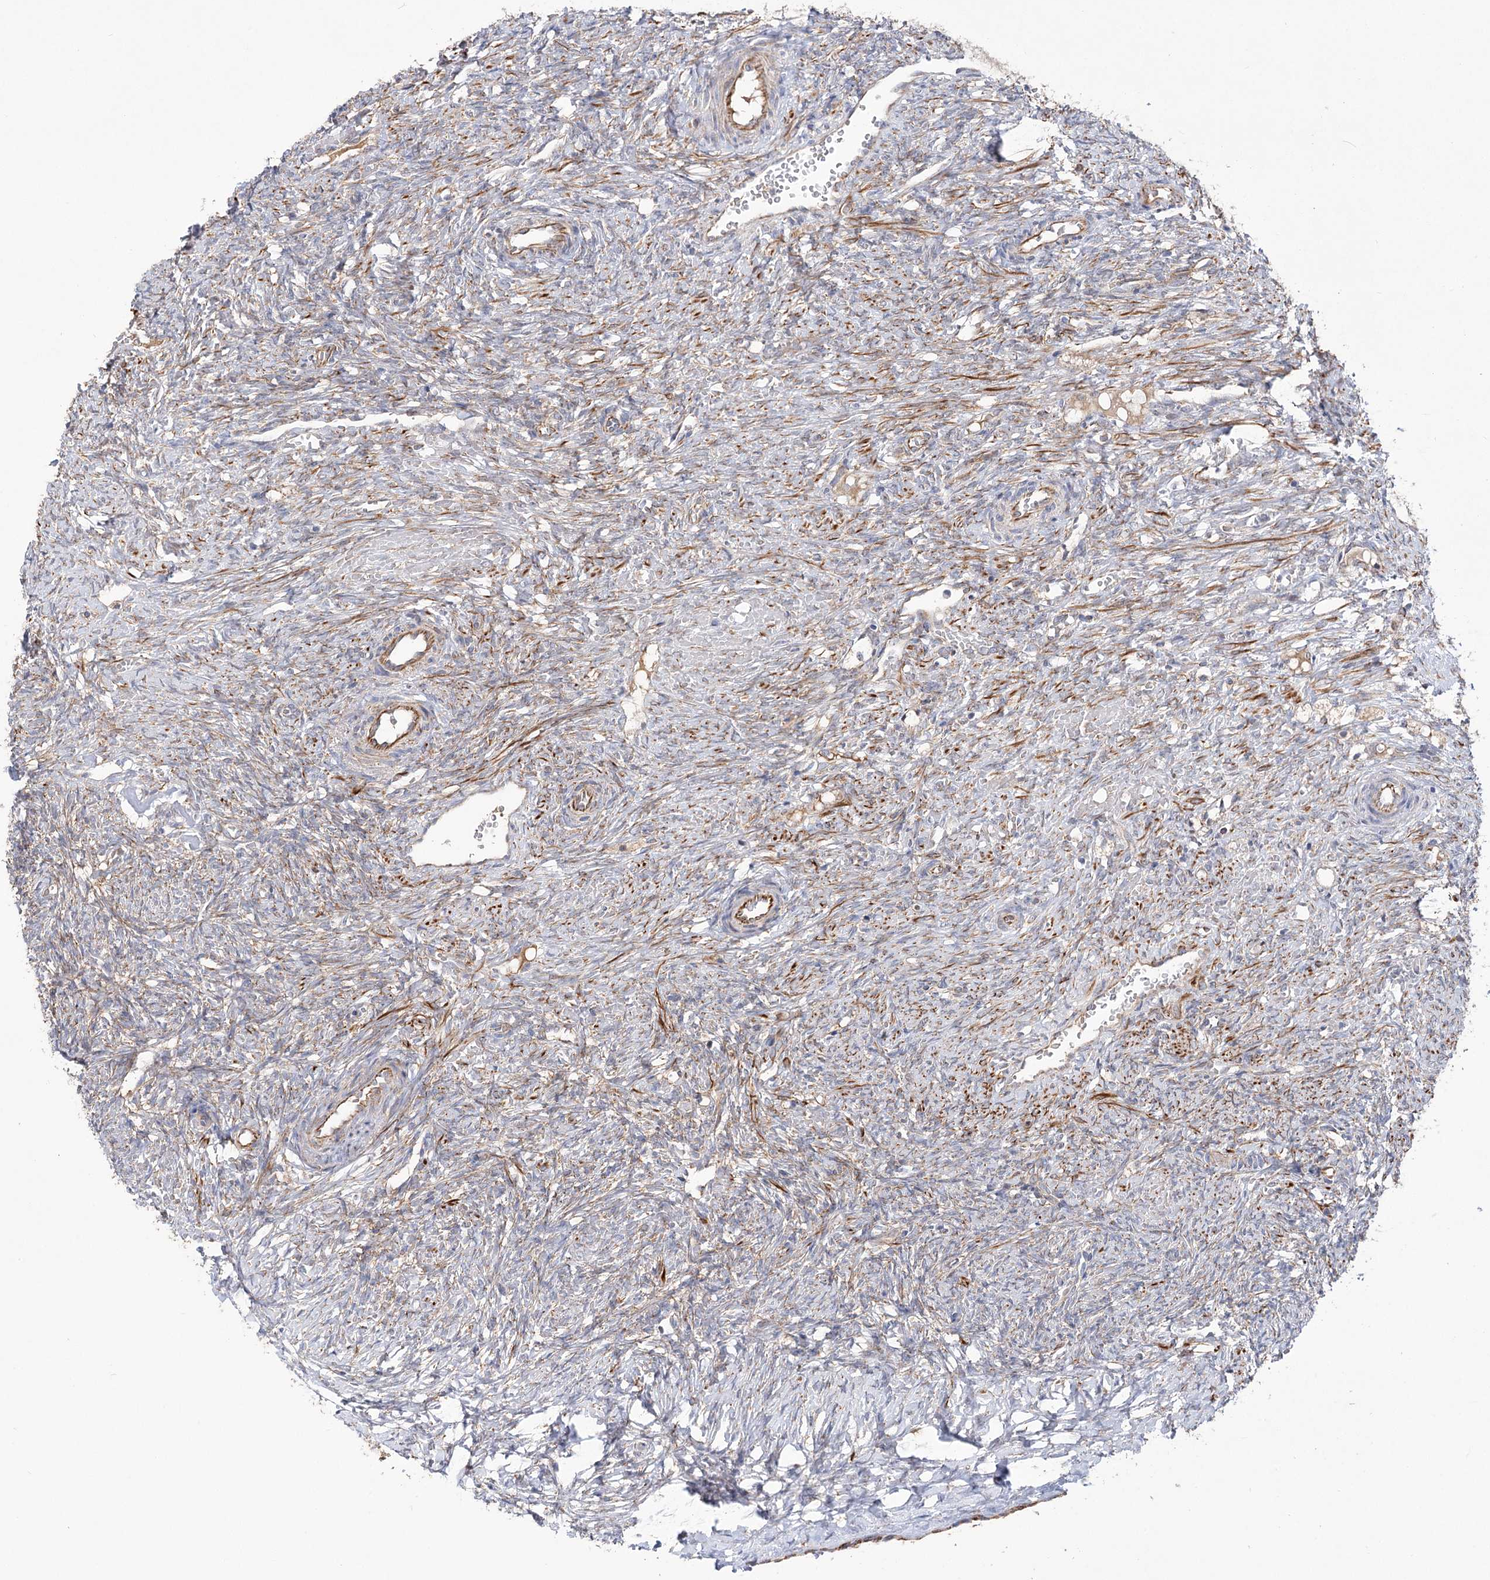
{"staining": {"intensity": "moderate", "quantity": ">75%", "location": "cytoplasmic/membranous"}, "tissue": "ovary", "cell_type": "Follicle cells", "image_type": "normal", "snomed": [{"axis": "morphology", "description": "Normal tissue, NOS"}, {"axis": "topography", "description": "Ovary"}], "caption": "IHC image of normal ovary: human ovary stained using IHC exhibits medium levels of moderate protein expression localized specifically in the cytoplasmic/membranous of follicle cells, appearing as a cytoplasmic/membranous brown color.", "gene": "ECHDC3", "patient": {"sex": "female", "age": 41}}